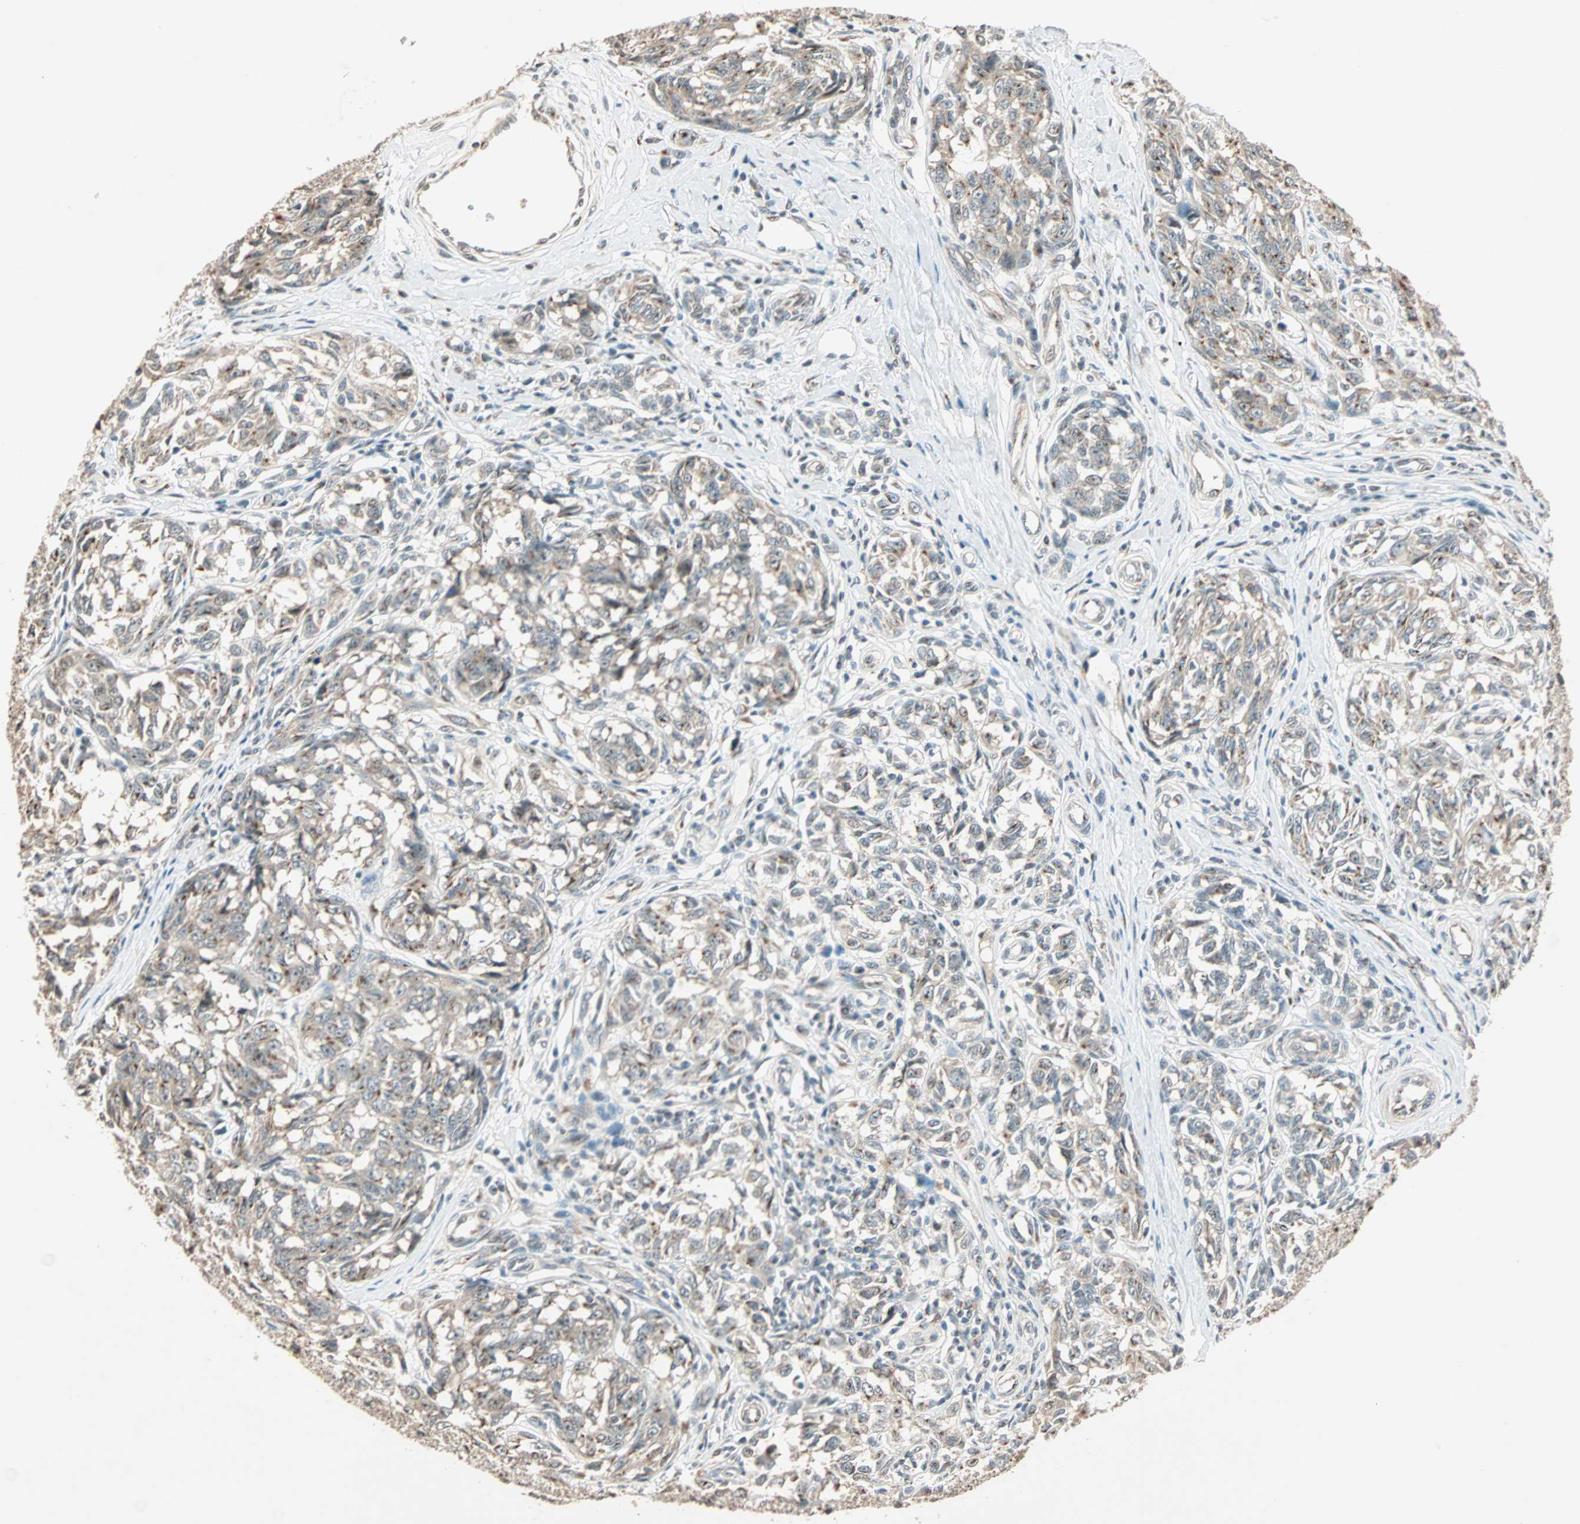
{"staining": {"intensity": "weak", "quantity": "25%-75%", "location": "cytoplasmic/membranous"}, "tissue": "melanoma", "cell_type": "Tumor cells", "image_type": "cancer", "snomed": [{"axis": "morphology", "description": "Malignant melanoma, NOS"}, {"axis": "topography", "description": "Skin"}], "caption": "A brown stain labels weak cytoplasmic/membranous positivity of a protein in melanoma tumor cells. The staining is performed using DAB brown chromogen to label protein expression. The nuclei are counter-stained blue using hematoxylin.", "gene": "PRDM2", "patient": {"sex": "female", "age": 64}}